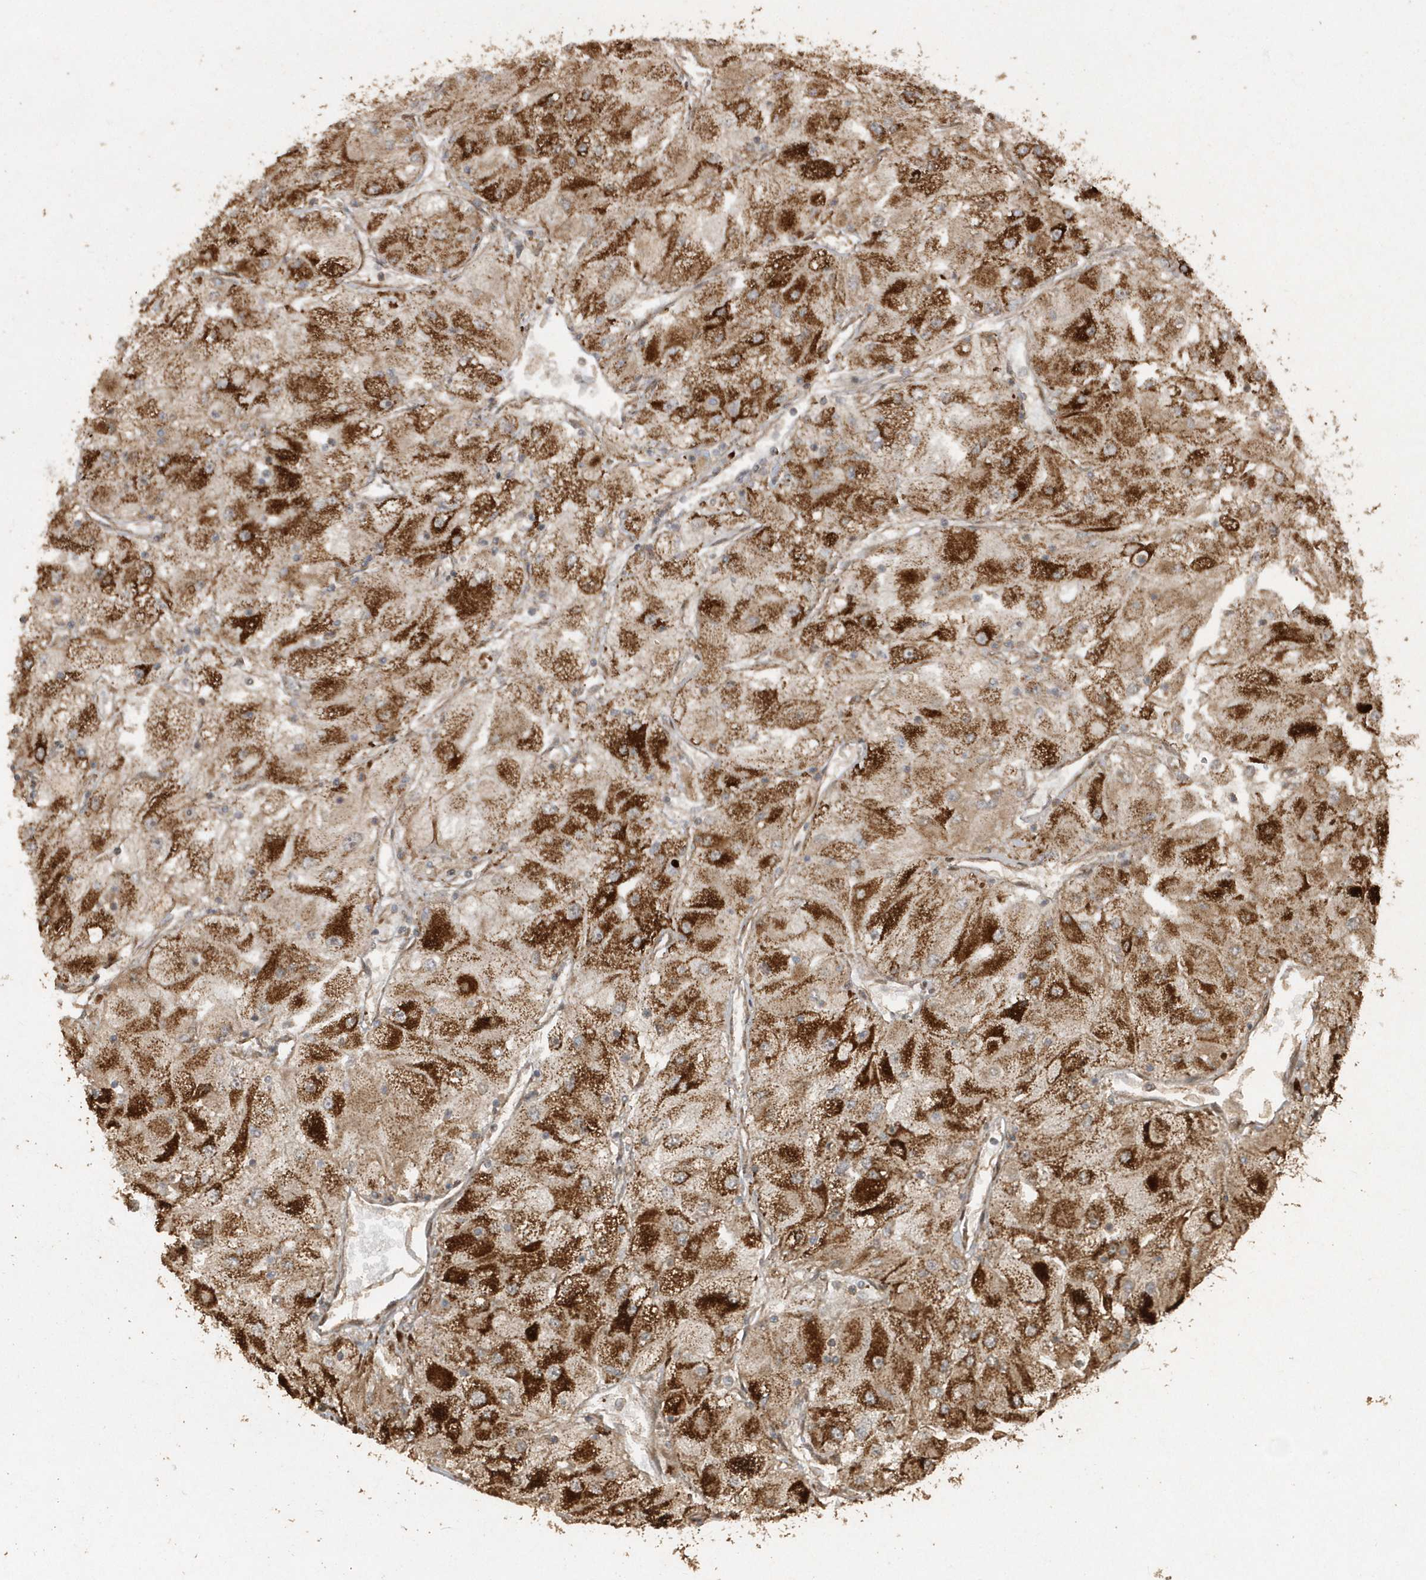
{"staining": {"intensity": "strong", "quantity": ">75%", "location": "cytoplasmic/membranous"}, "tissue": "renal cancer", "cell_type": "Tumor cells", "image_type": "cancer", "snomed": [{"axis": "morphology", "description": "Adenocarcinoma, NOS"}, {"axis": "topography", "description": "Kidney"}], "caption": "The photomicrograph reveals a brown stain indicating the presence of a protein in the cytoplasmic/membranous of tumor cells in renal cancer (adenocarcinoma). Immunohistochemistry stains the protein in brown and the nuclei are stained blue.", "gene": "AVPI1", "patient": {"sex": "male", "age": 80}}